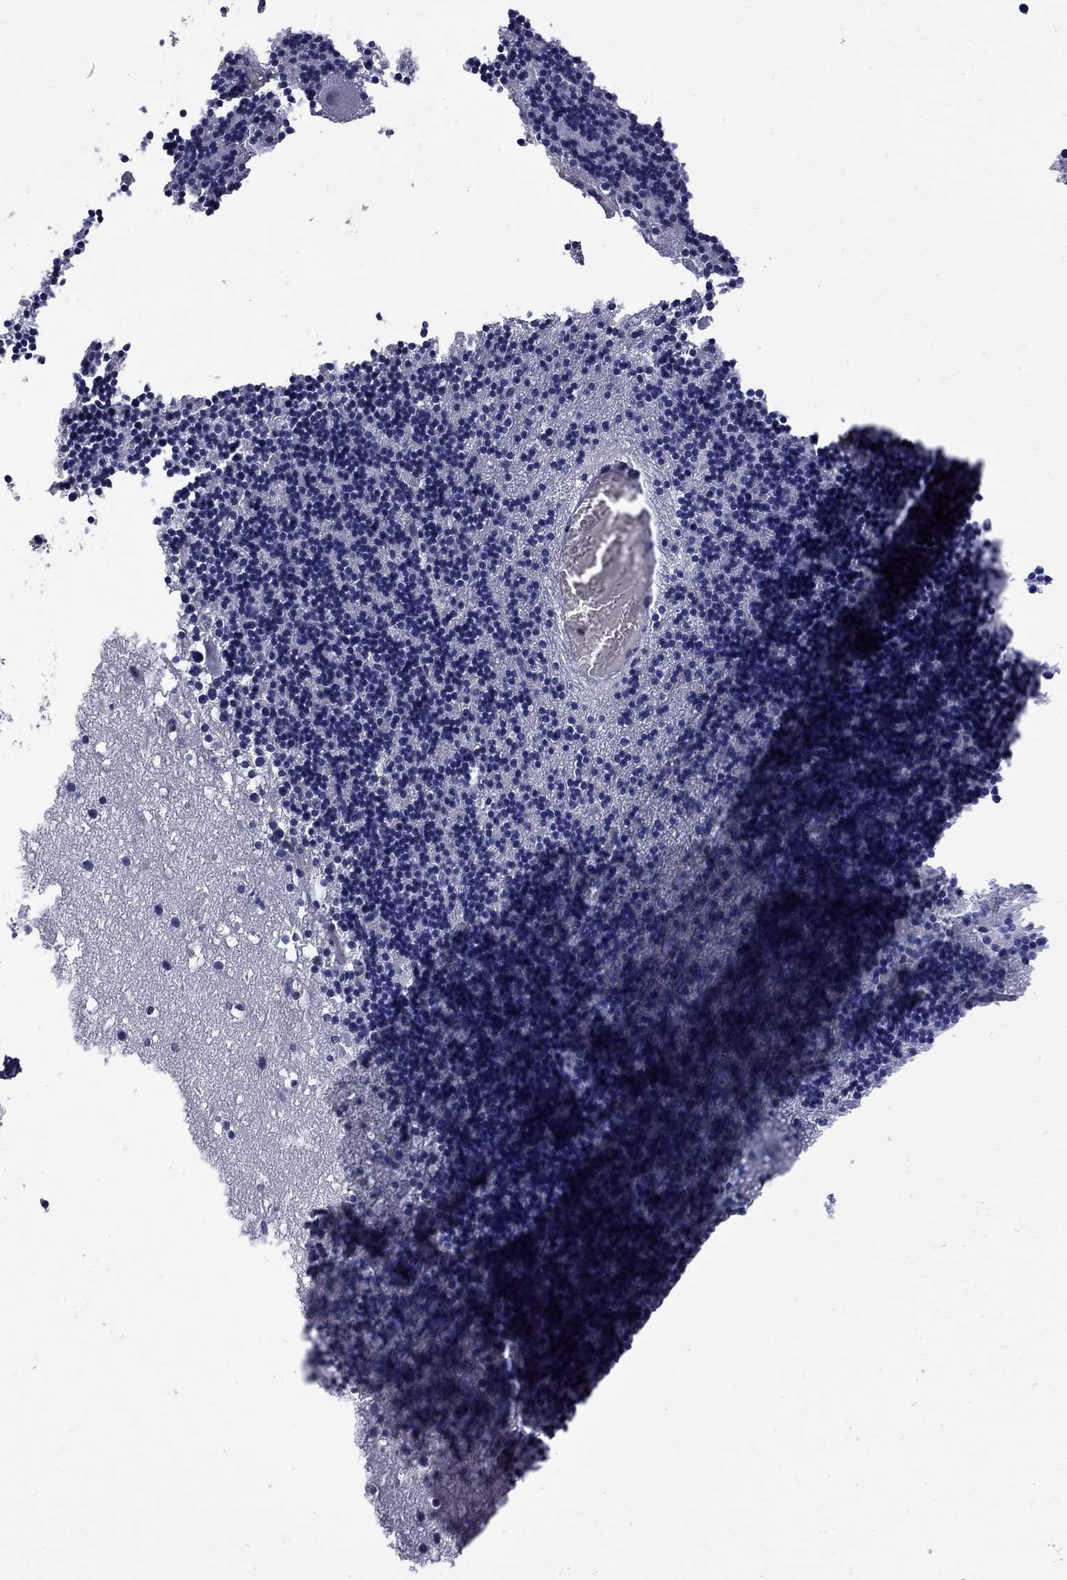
{"staining": {"intensity": "negative", "quantity": "none", "location": "none"}, "tissue": "cerebellum", "cell_type": "Cells in granular layer", "image_type": "normal", "snomed": [{"axis": "morphology", "description": "Normal tissue, NOS"}, {"axis": "topography", "description": "Cerebellum"}], "caption": "Cells in granular layer are negative for brown protein staining in unremarkable cerebellum.", "gene": "RFWD3", "patient": {"sex": "male", "age": 37}}